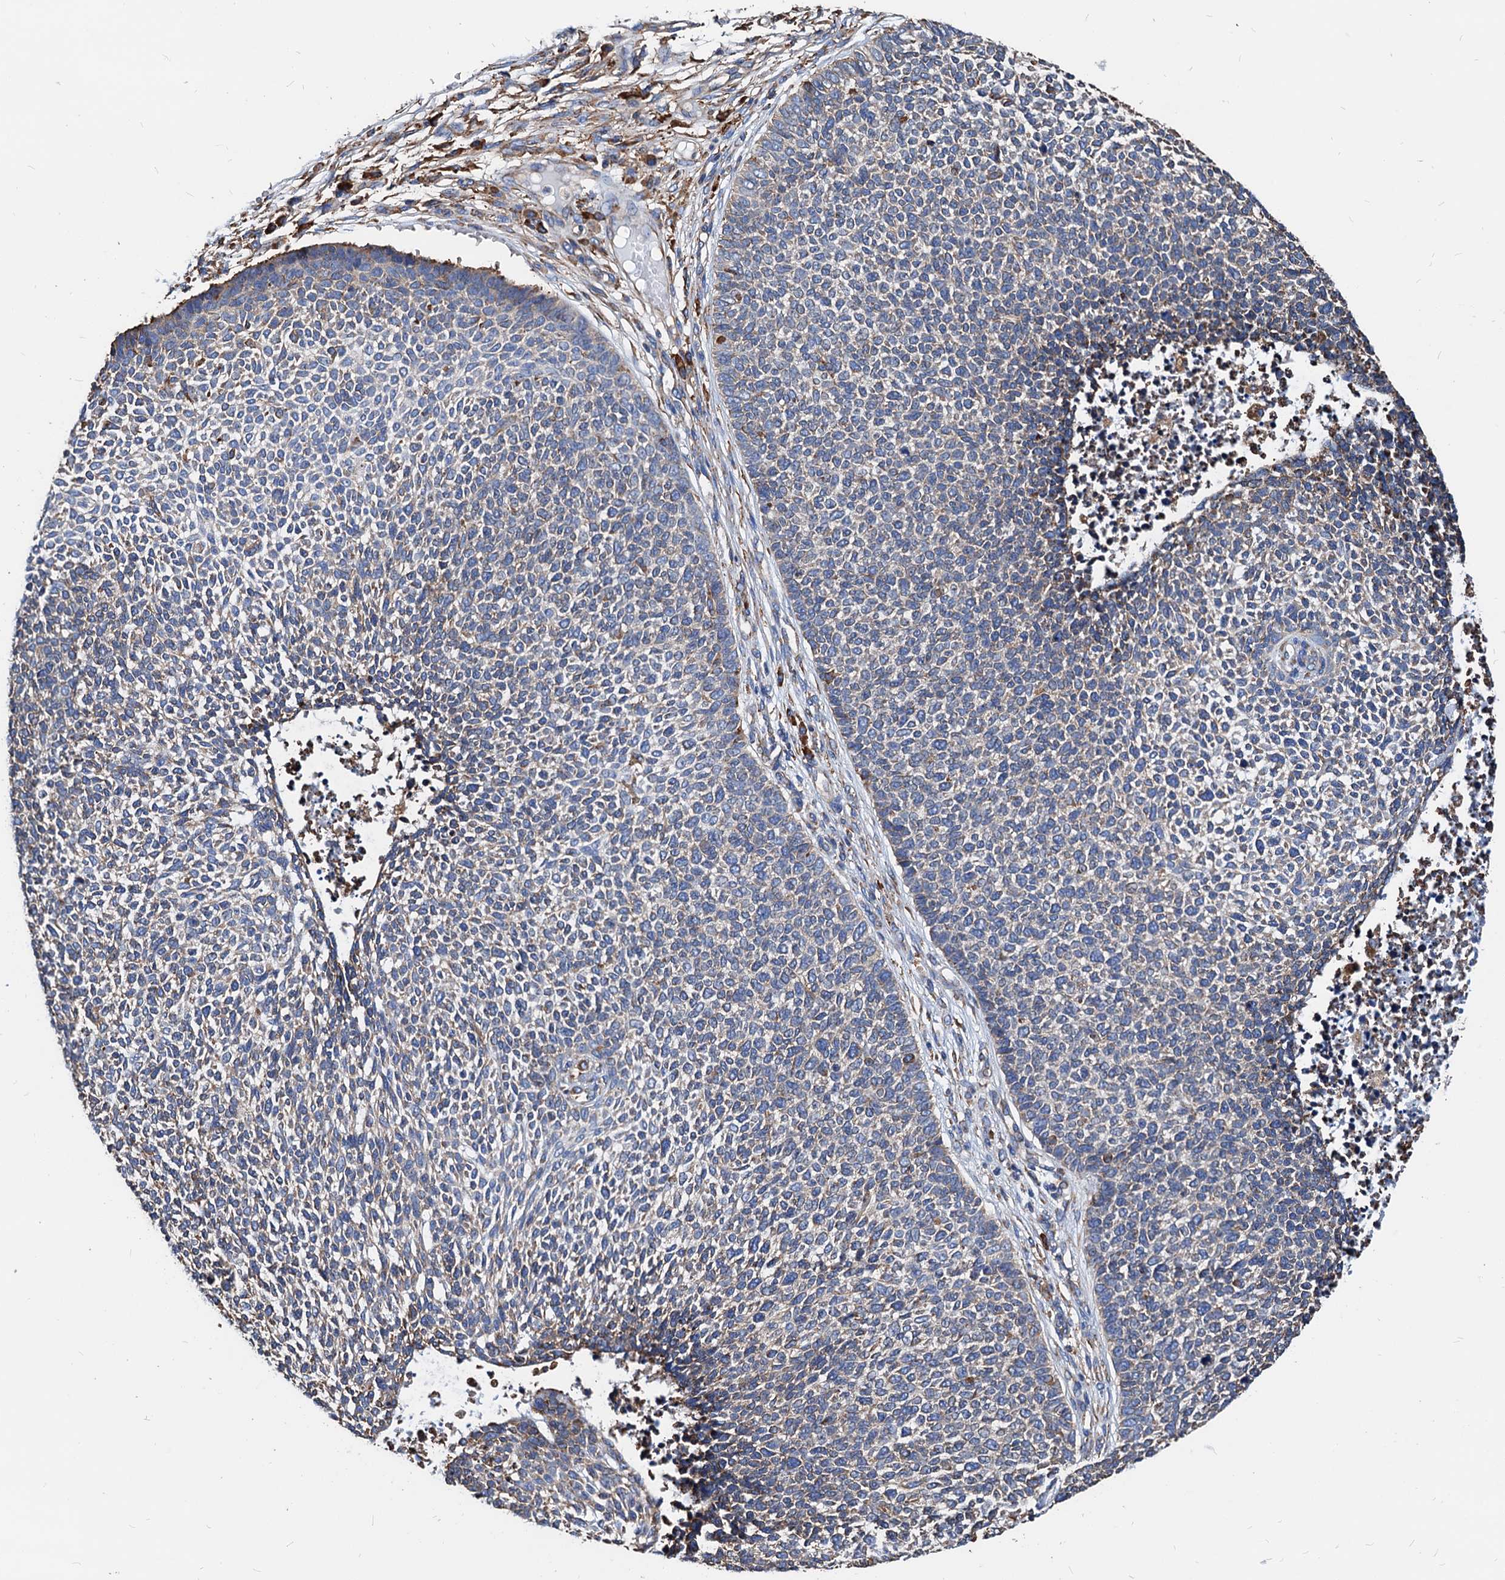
{"staining": {"intensity": "negative", "quantity": "none", "location": "none"}, "tissue": "skin cancer", "cell_type": "Tumor cells", "image_type": "cancer", "snomed": [{"axis": "morphology", "description": "Basal cell carcinoma"}, {"axis": "topography", "description": "Skin"}], "caption": "The immunohistochemistry image has no significant staining in tumor cells of skin basal cell carcinoma tissue.", "gene": "HSPA5", "patient": {"sex": "female", "age": 84}}